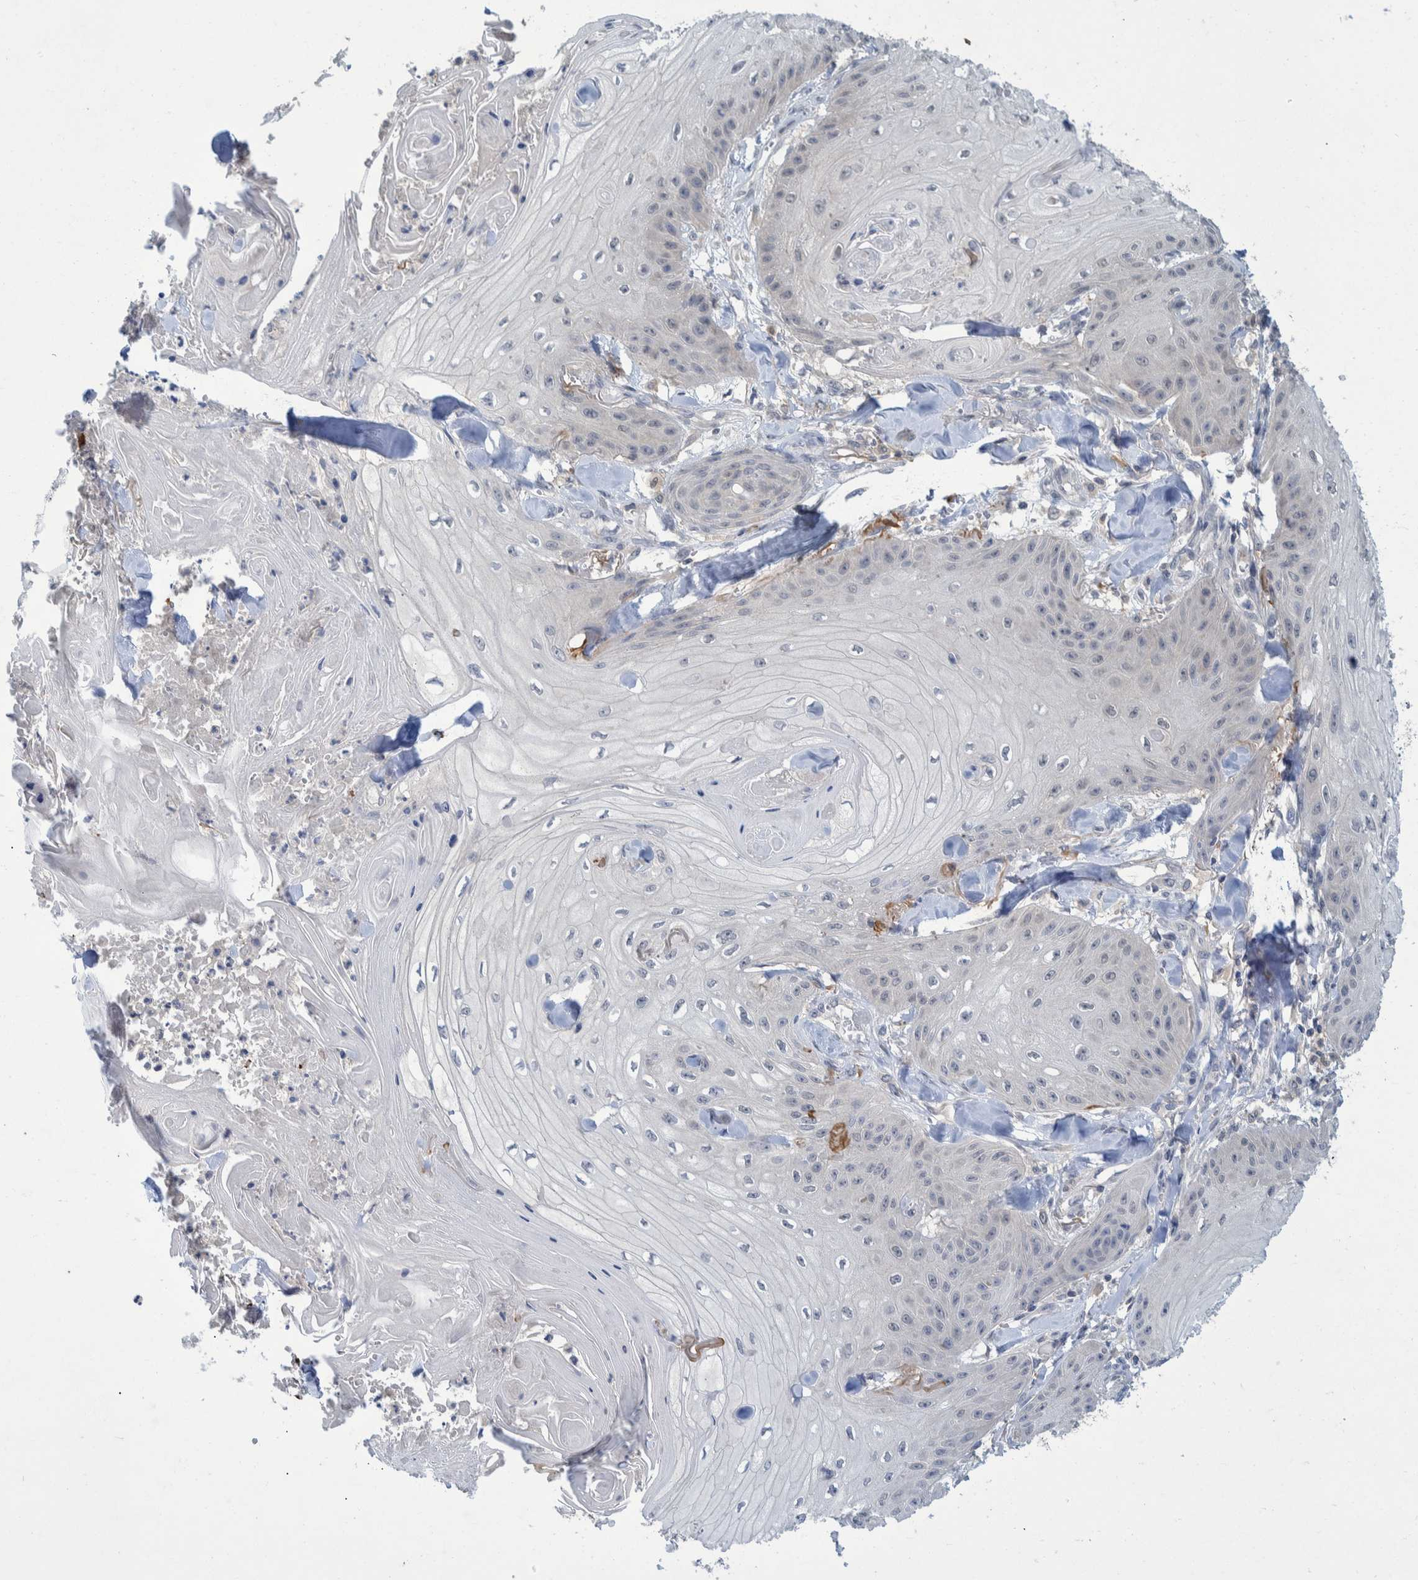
{"staining": {"intensity": "negative", "quantity": "none", "location": "none"}, "tissue": "skin cancer", "cell_type": "Tumor cells", "image_type": "cancer", "snomed": [{"axis": "morphology", "description": "Squamous cell carcinoma, NOS"}, {"axis": "topography", "description": "Skin"}], "caption": "IHC of human squamous cell carcinoma (skin) shows no expression in tumor cells. Nuclei are stained in blue.", "gene": "PCYT2", "patient": {"sex": "male", "age": 74}}